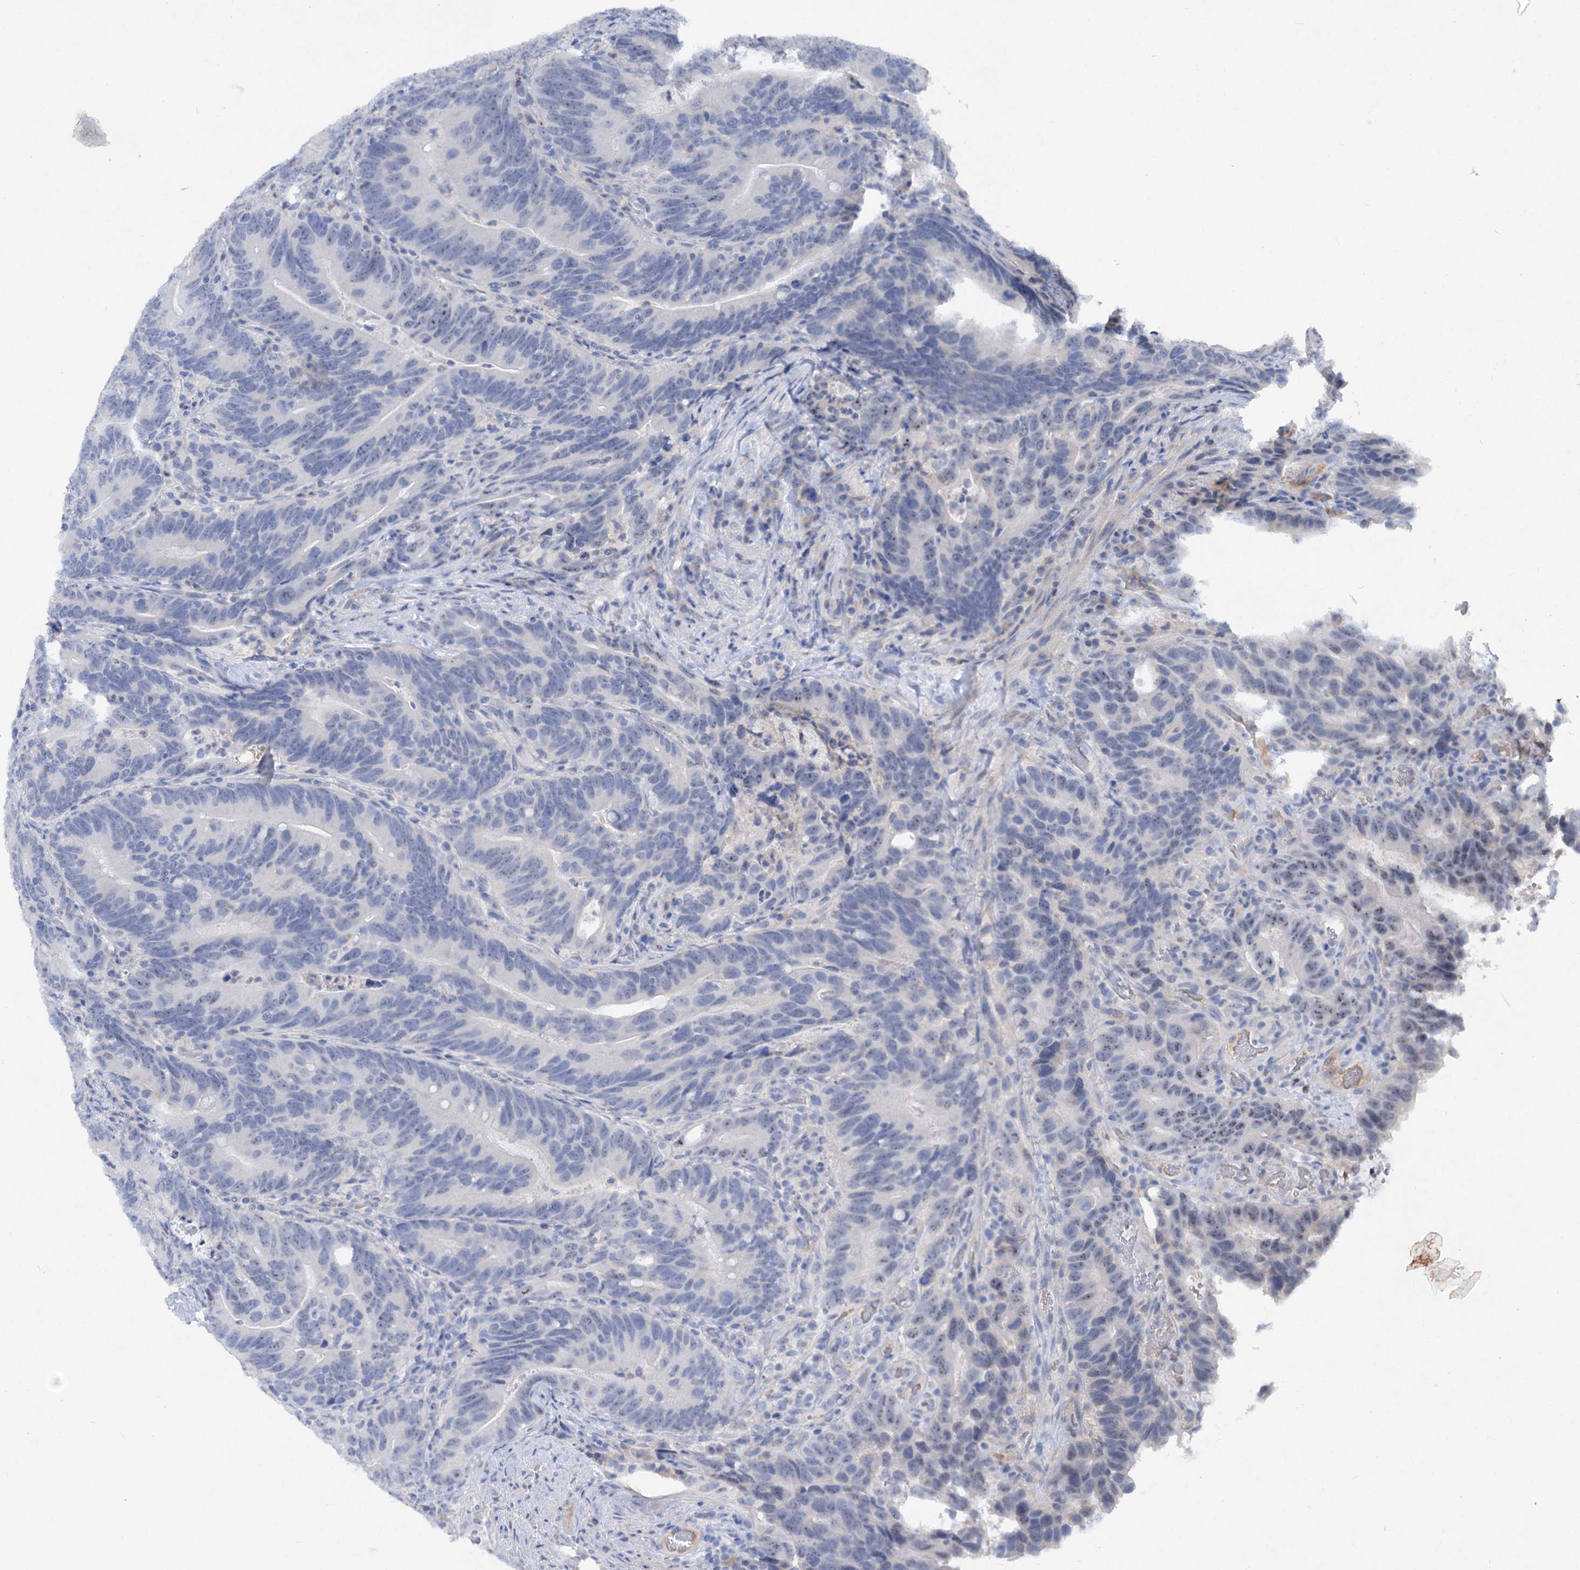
{"staining": {"intensity": "negative", "quantity": "none", "location": "none"}, "tissue": "colorectal cancer", "cell_type": "Tumor cells", "image_type": "cancer", "snomed": [{"axis": "morphology", "description": "Adenocarcinoma, NOS"}, {"axis": "topography", "description": "Colon"}], "caption": "An image of human adenocarcinoma (colorectal) is negative for staining in tumor cells. (IHC, brightfield microscopy, high magnification).", "gene": "ATP4A", "patient": {"sex": "female", "age": 66}}